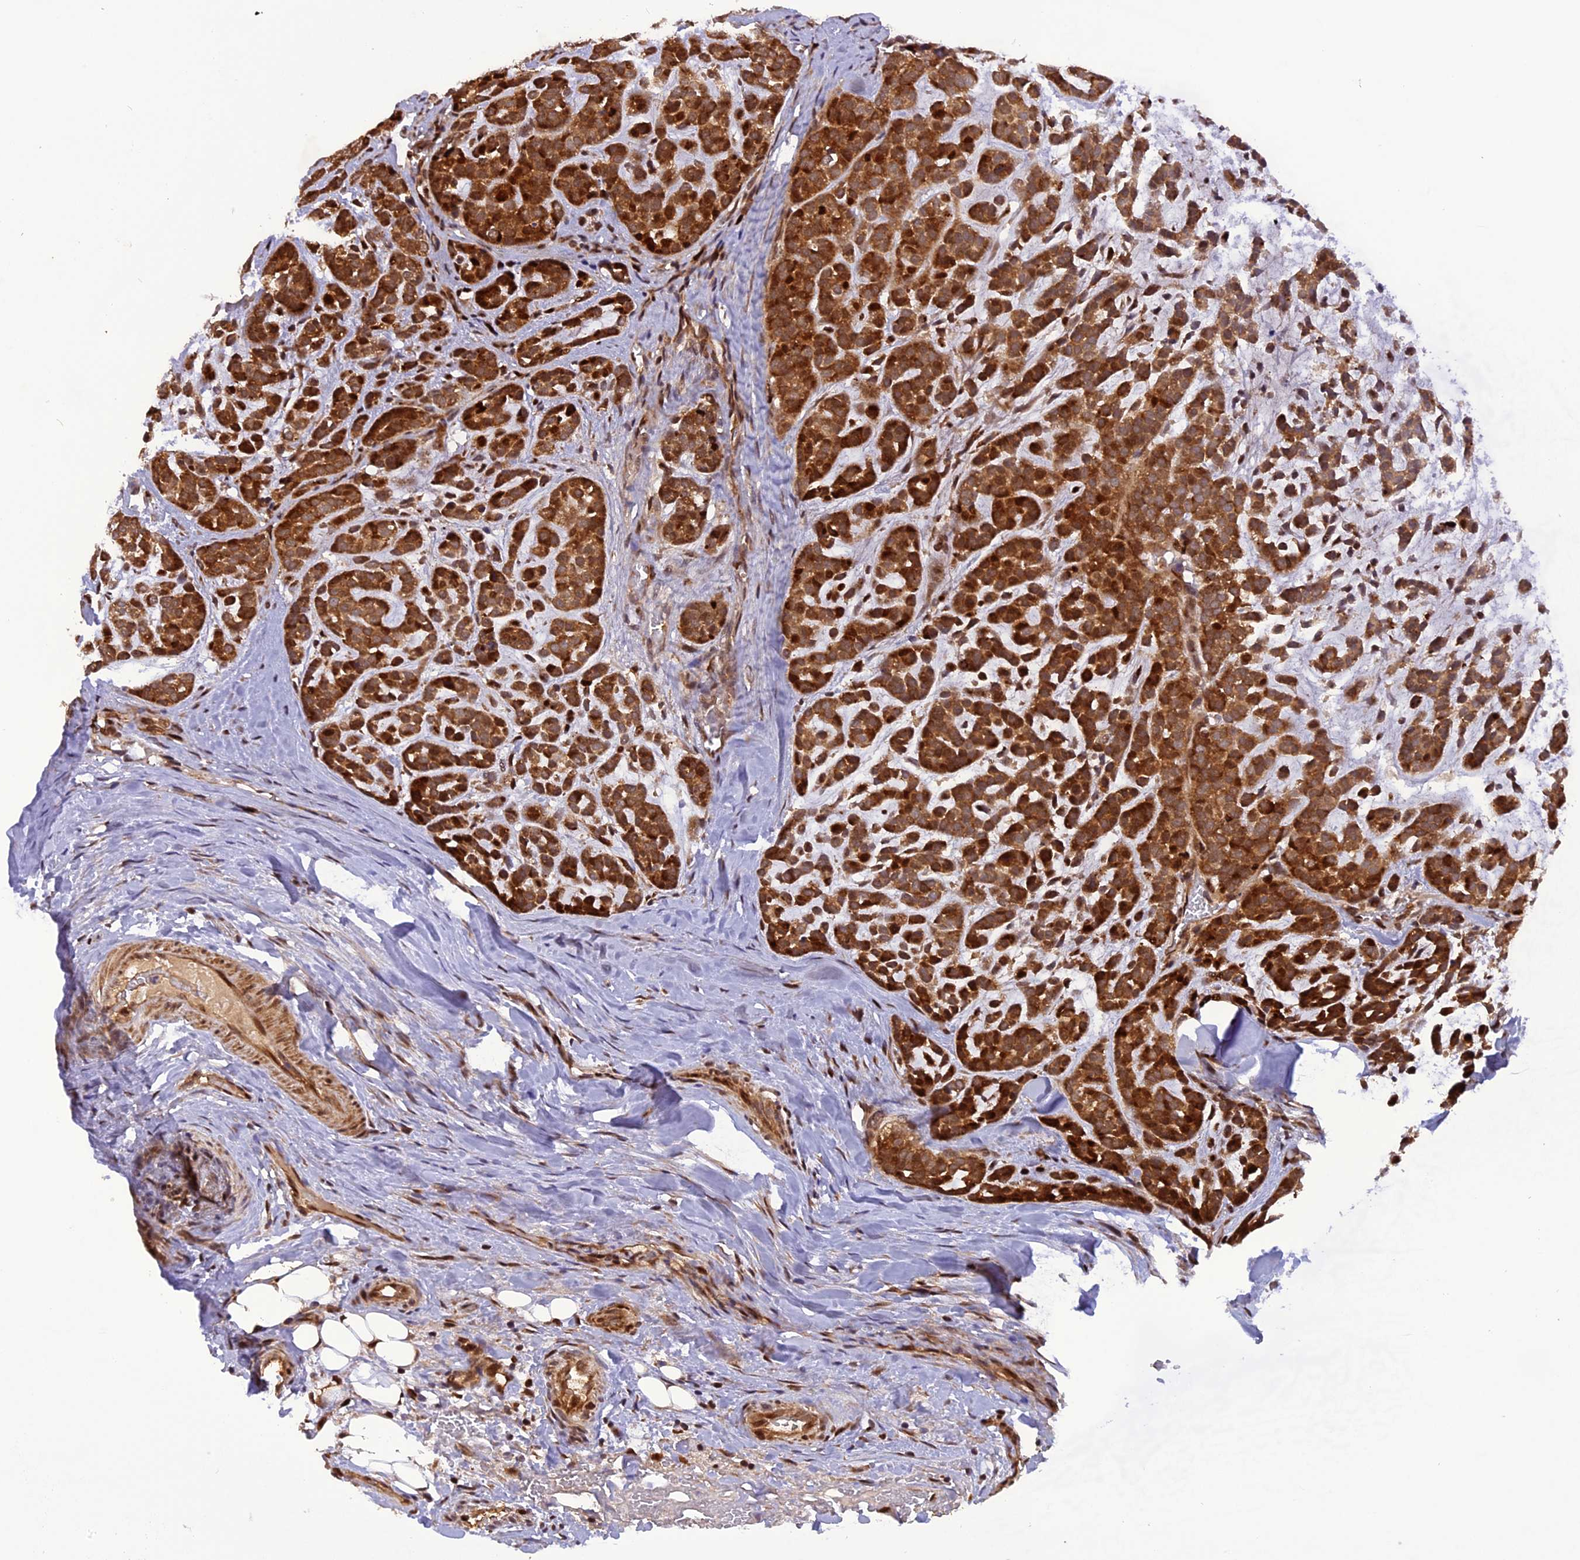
{"staining": {"intensity": "moderate", "quantity": ">75%", "location": "cytoplasmic/membranous,nuclear"}, "tissue": "head and neck cancer", "cell_type": "Tumor cells", "image_type": "cancer", "snomed": [{"axis": "morphology", "description": "Adenocarcinoma, NOS"}, {"axis": "morphology", "description": "Adenoma, NOS"}, {"axis": "topography", "description": "Head-Neck"}], "caption": "A medium amount of moderate cytoplasmic/membranous and nuclear staining is identified in approximately >75% of tumor cells in head and neck cancer (adenocarcinoma) tissue.", "gene": "MICALL1", "patient": {"sex": "female", "age": 55}}